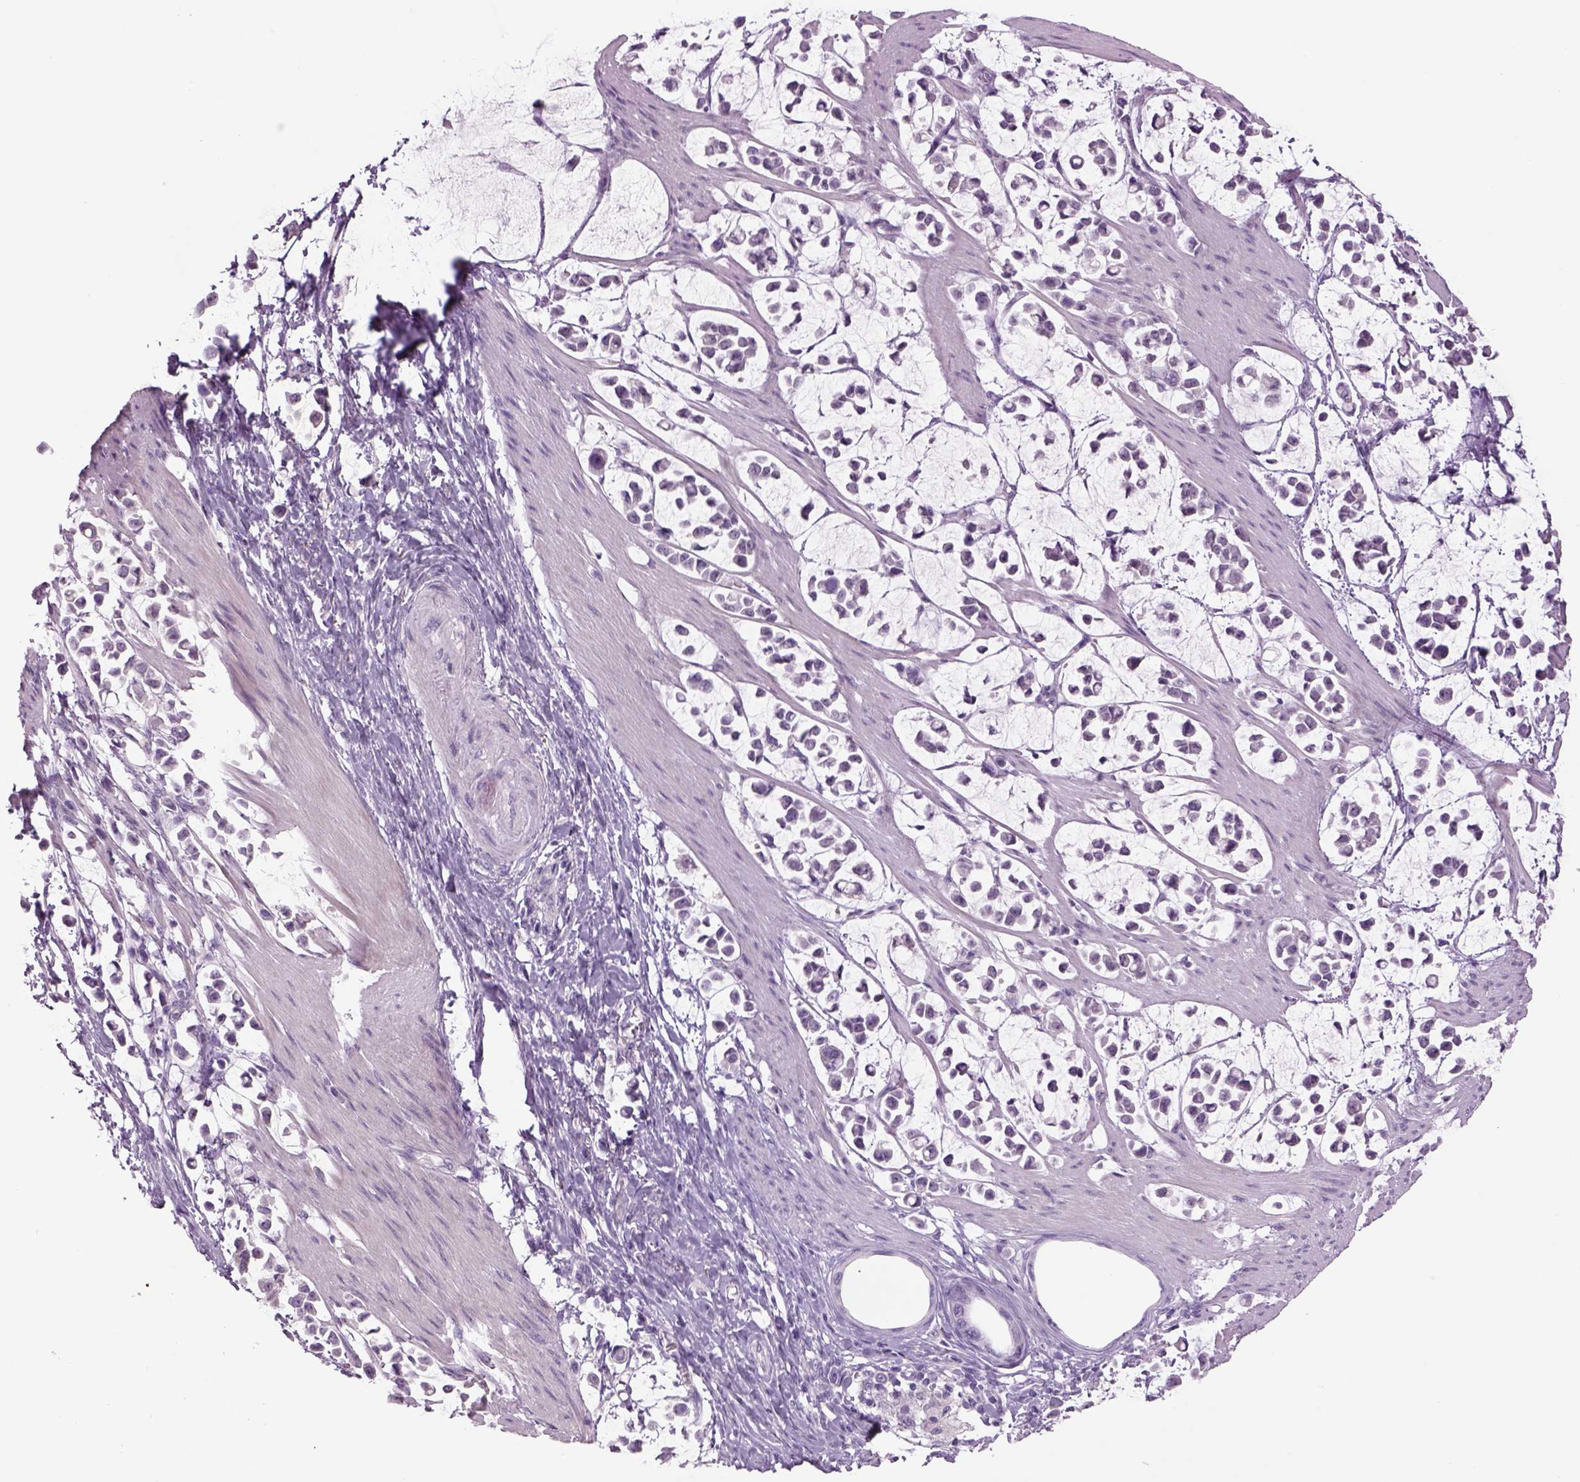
{"staining": {"intensity": "negative", "quantity": "none", "location": "none"}, "tissue": "stomach cancer", "cell_type": "Tumor cells", "image_type": "cancer", "snomed": [{"axis": "morphology", "description": "Adenocarcinoma, NOS"}, {"axis": "topography", "description": "Stomach"}], "caption": "Tumor cells are negative for brown protein staining in adenocarcinoma (stomach).", "gene": "MDH1B", "patient": {"sex": "male", "age": 82}}